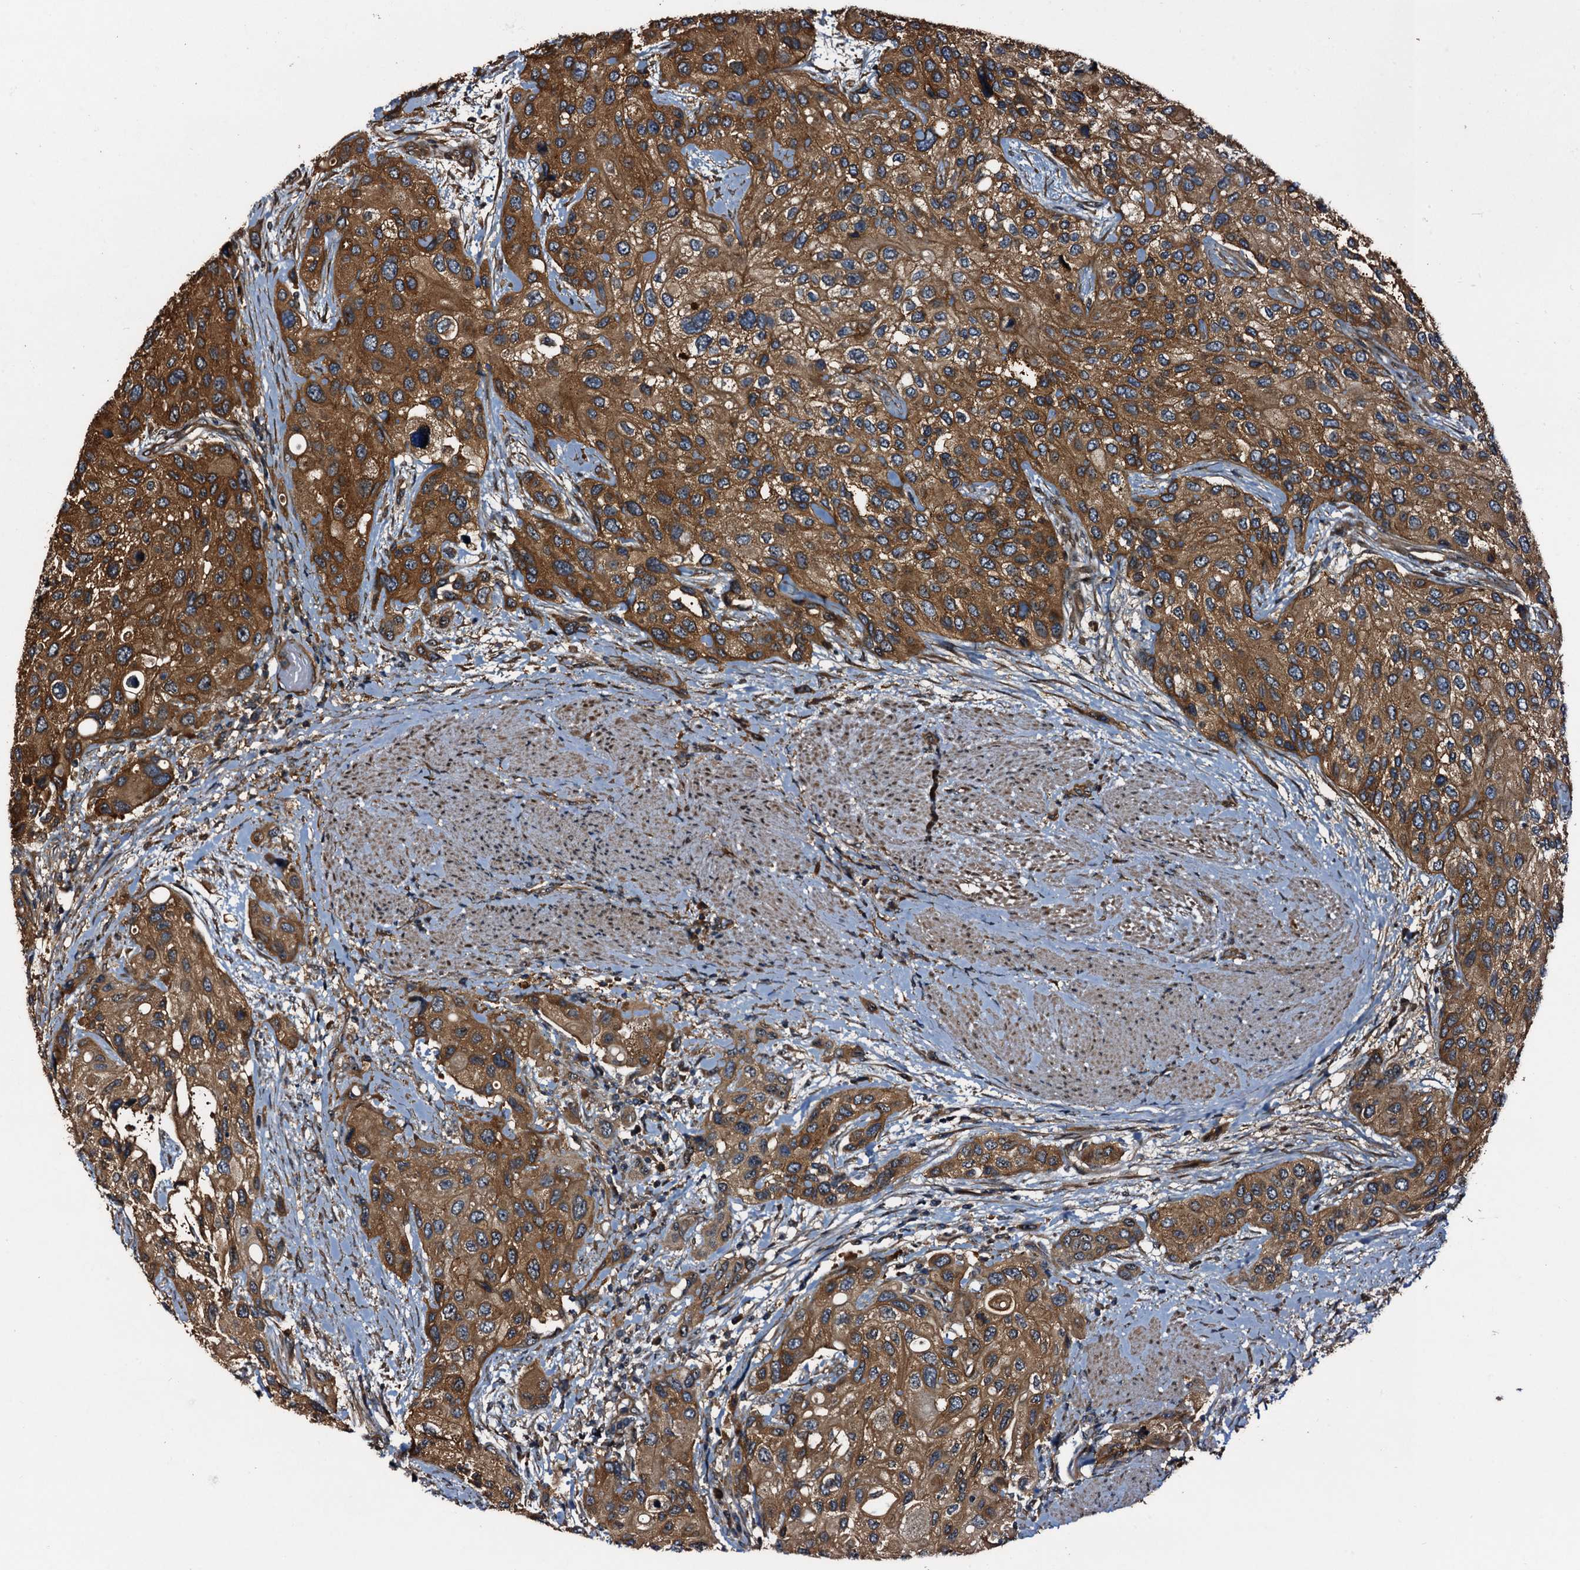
{"staining": {"intensity": "strong", "quantity": ">75%", "location": "cytoplasmic/membranous"}, "tissue": "urothelial cancer", "cell_type": "Tumor cells", "image_type": "cancer", "snomed": [{"axis": "morphology", "description": "Normal tissue, NOS"}, {"axis": "morphology", "description": "Urothelial carcinoma, High grade"}, {"axis": "topography", "description": "Vascular tissue"}, {"axis": "topography", "description": "Urinary bladder"}], "caption": "Urothelial cancer stained for a protein (brown) reveals strong cytoplasmic/membranous positive expression in about >75% of tumor cells.", "gene": "PEX5", "patient": {"sex": "female", "age": 56}}